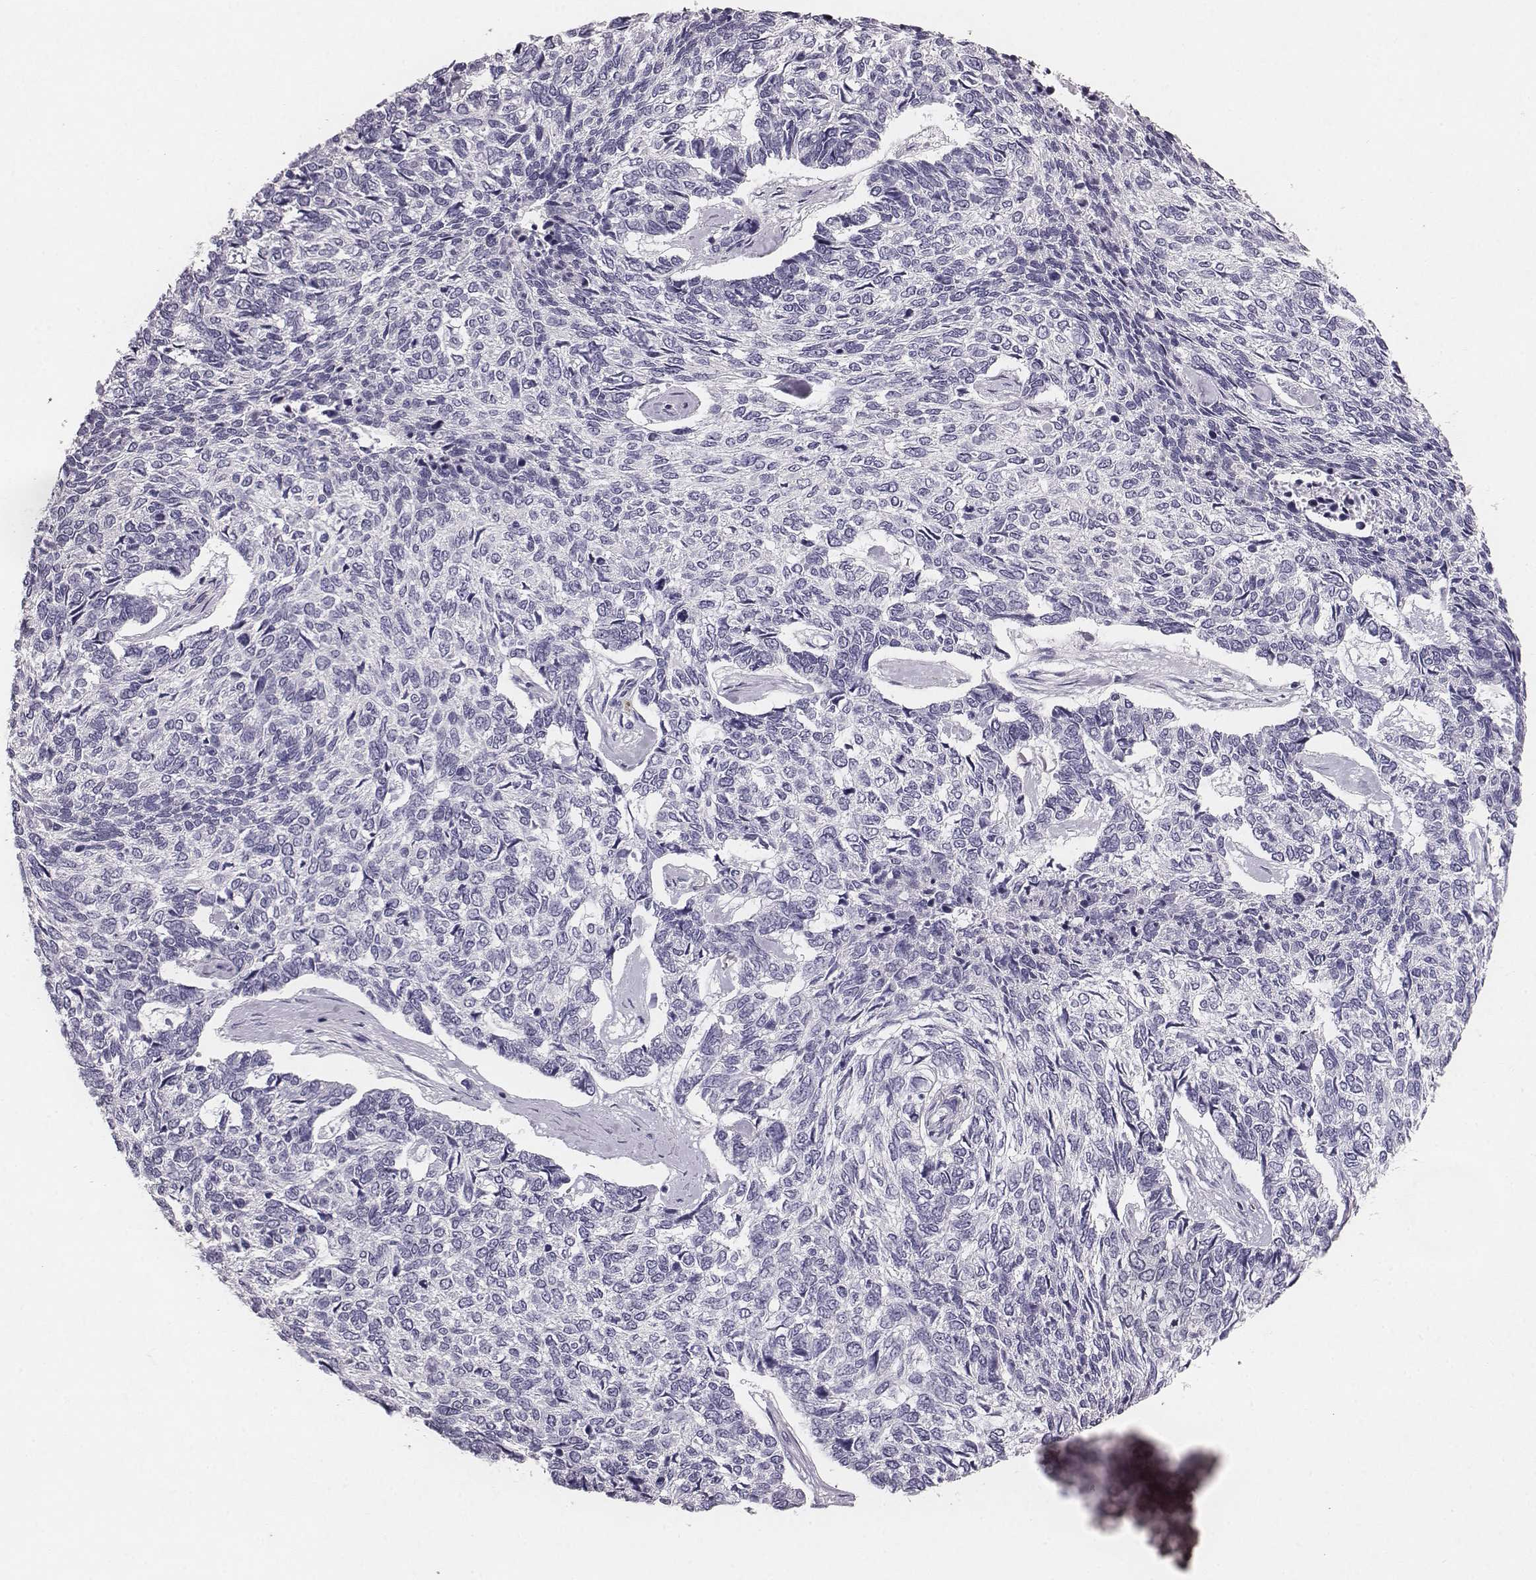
{"staining": {"intensity": "negative", "quantity": "none", "location": "none"}, "tissue": "skin cancer", "cell_type": "Tumor cells", "image_type": "cancer", "snomed": [{"axis": "morphology", "description": "Basal cell carcinoma"}, {"axis": "topography", "description": "Skin"}], "caption": "This photomicrograph is of skin basal cell carcinoma stained with IHC to label a protein in brown with the nuclei are counter-stained blue. There is no staining in tumor cells. (Brightfield microscopy of DAB IHC at high magnification).", "gene": "NPTXR", "patient": {"sex": "female", "age": 65}}